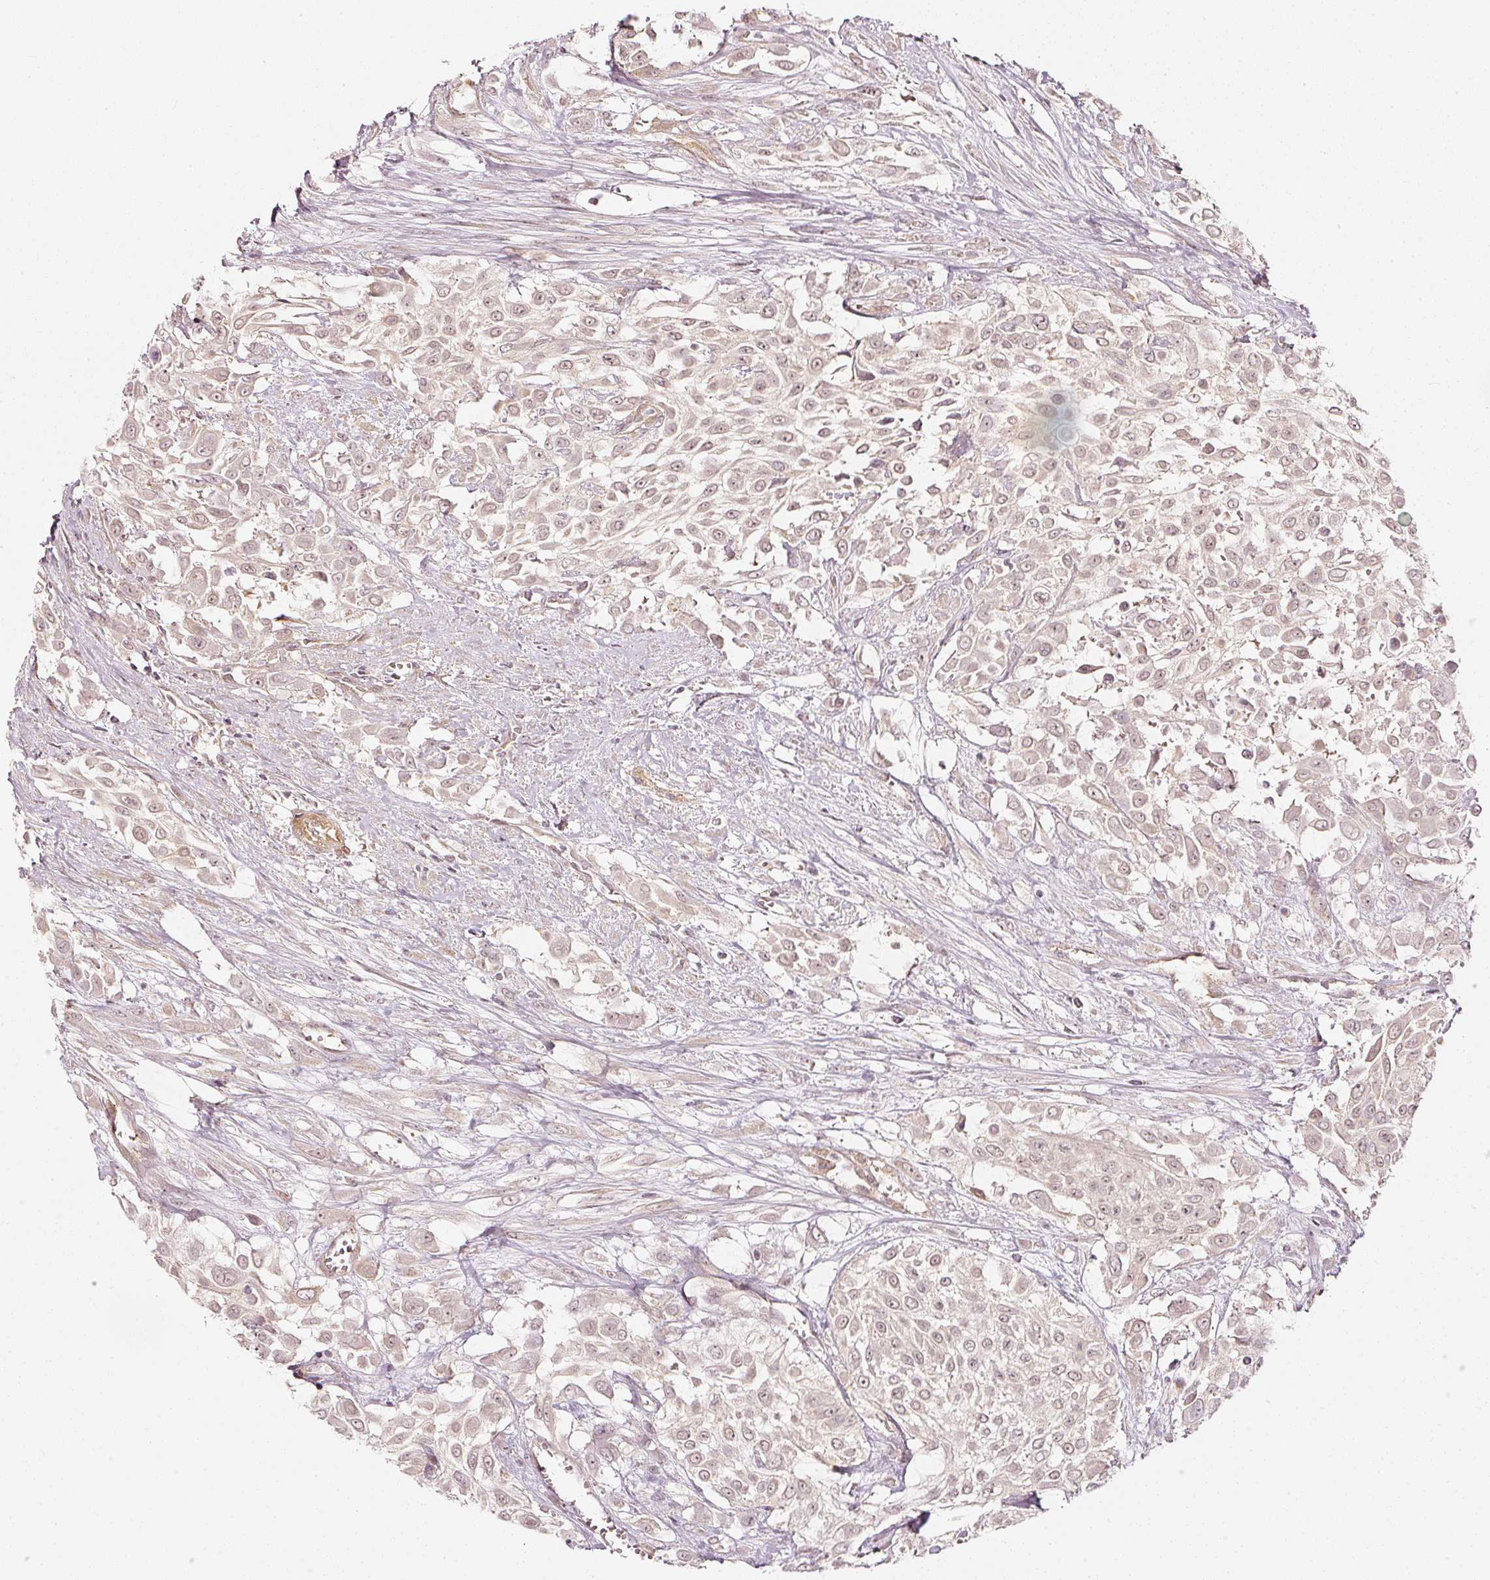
{"staining": {"intensity": "negative", "quantity": "none", "location": "none"}, "tissue": "urothelial cancer", "cell_type": "Tumor cells", "image_type": "cancer", "snomed": [{"axis": "morphology", "description": "Urothelial carcinoma, High grade"}, {"axis": "topography", "description": "Urinary bladder"}], "caption": "Tumor cells show no significant protein staining in high-grade urothelial carcinoma. (DAB immunohistochemistry (IHC) visualized using brightfield microscopy, high magnification).", "gene": "DRD2", "patient": {"sex": "male", "age": 57}}